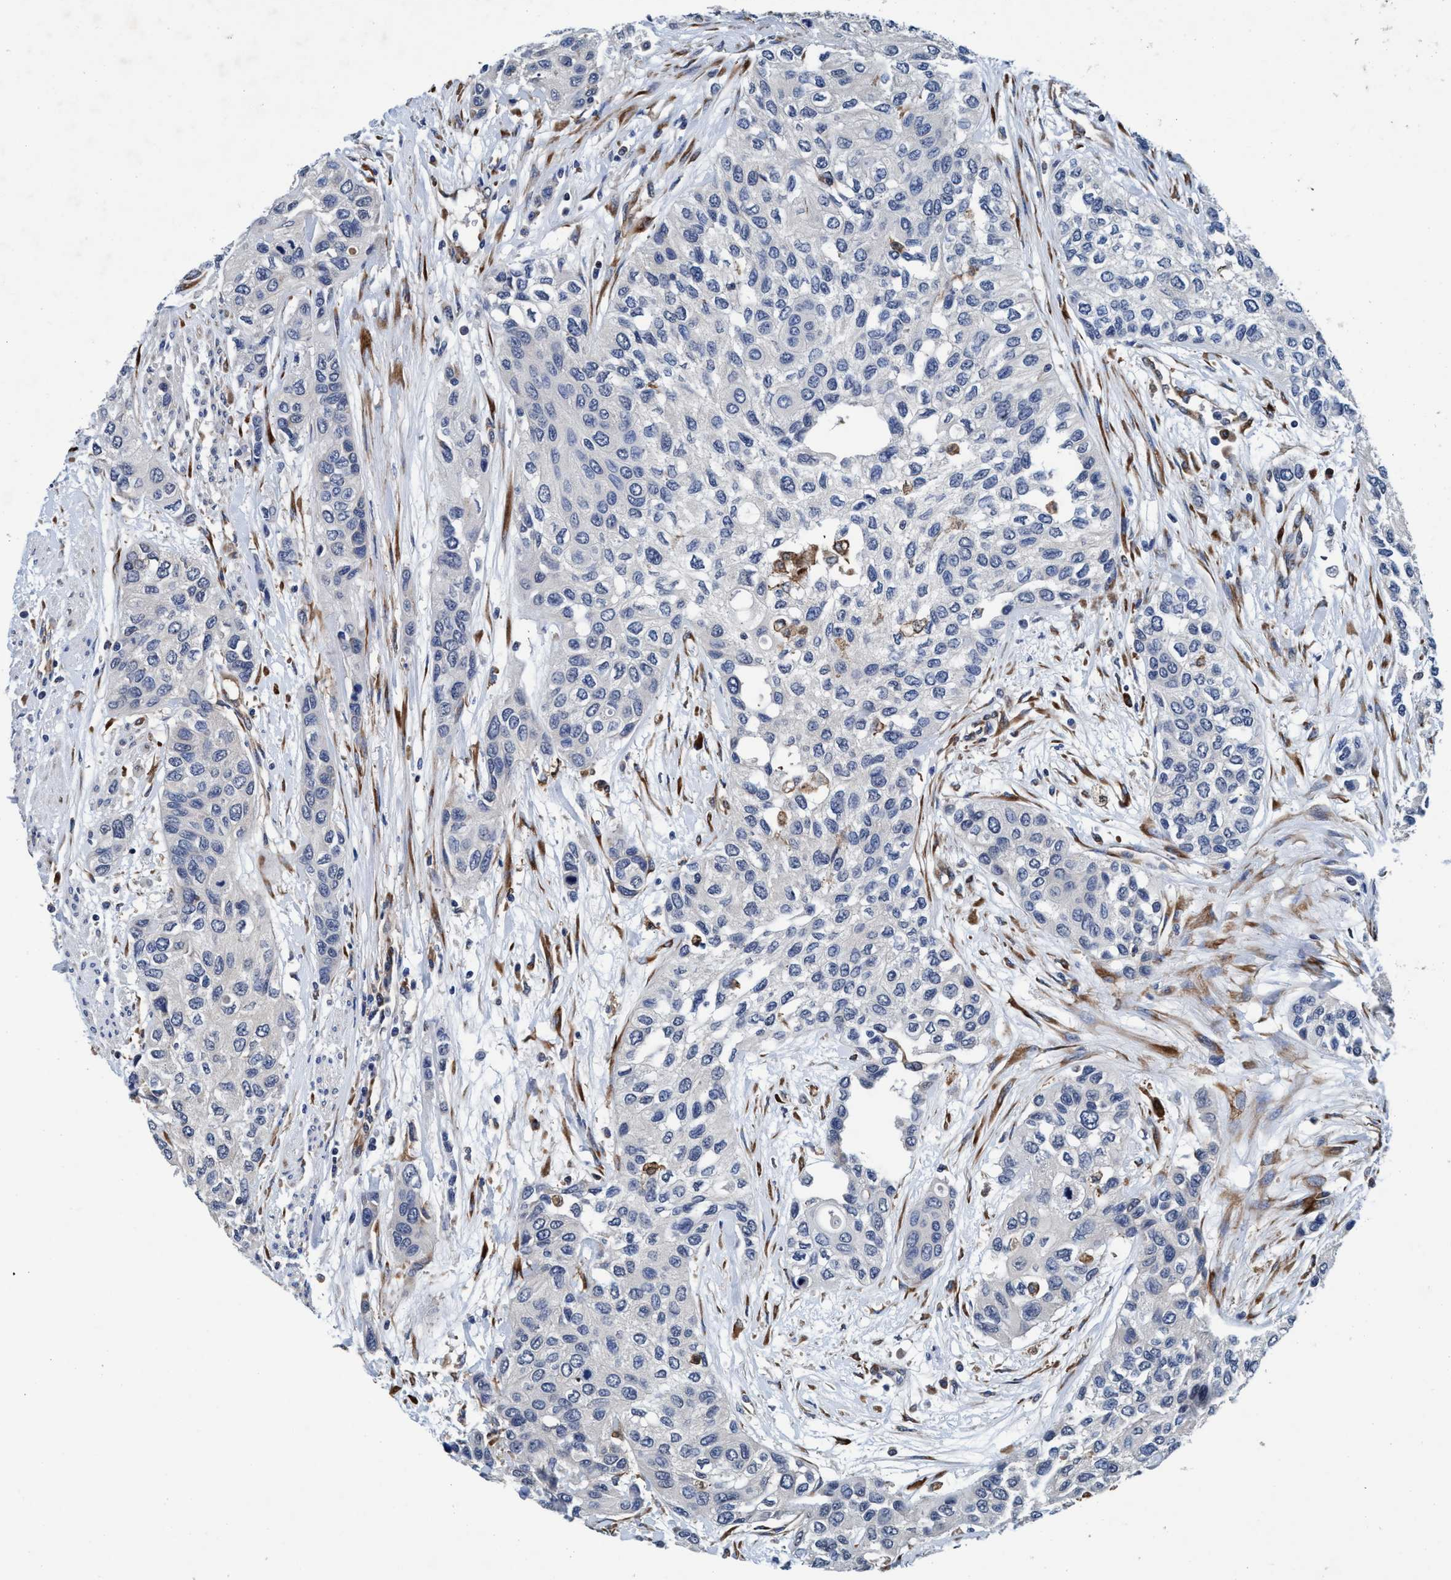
{"staining": {"intensity": "negative", "quantity": "none", "location": "none"}, "tissue": "urothelial cancer", "cell_type": "Tumor cells", "image_type": "cancer", "snomed": [{"axis": "morphology", "description": "Urothelial carcinoma, High grade"}, {"axis": "topography", "description": "Urinary bladder"}], "caption": "An image of human urothelial cancer is negative for staining in tumor cells.", "gene": "ENDOG", "patient": {"sex": "female", "age": 56}}